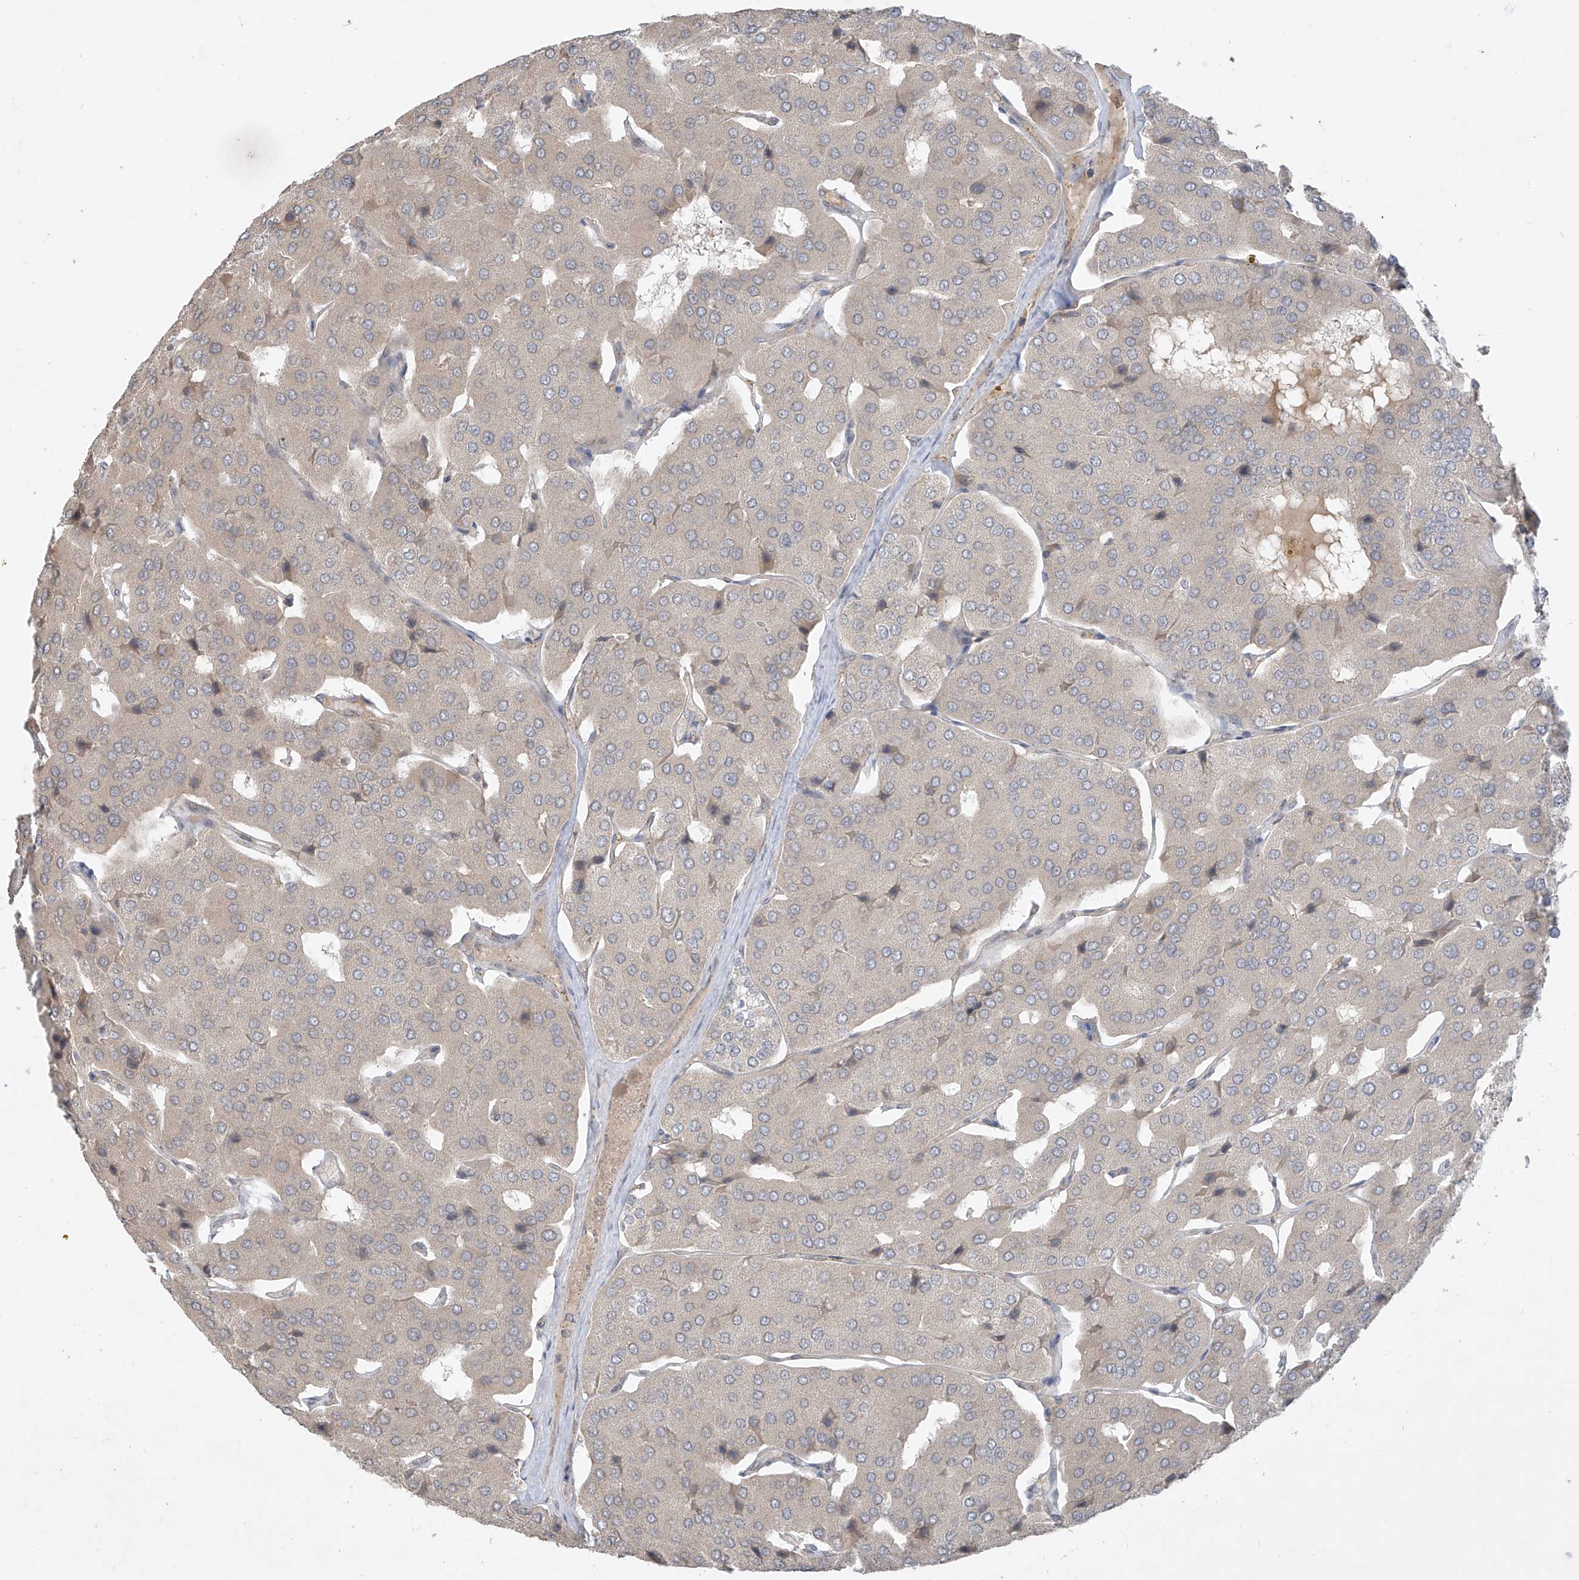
{"staining": {"intensity": "negative", "quantity": "none", "location": "none"}, "tissue": "parathyroid gland", "cell_type": "Glandular cells", "image_type": "normal", "snomed": [{"axis": "morphology", "description": "Normal tissue, NOS"}, {"axis": "morphology", "description": "Adenoma, NOS"}, {"axis": "topography", "description": "Parathyroid gland"}], "caption": "A high-resolution image shows IHC staining of unremarkable parathyroid gland, which reveals no significant expression in glandular cells.", "gene": "DGKQ", "patient": {"sex": "female", "age": 86}}